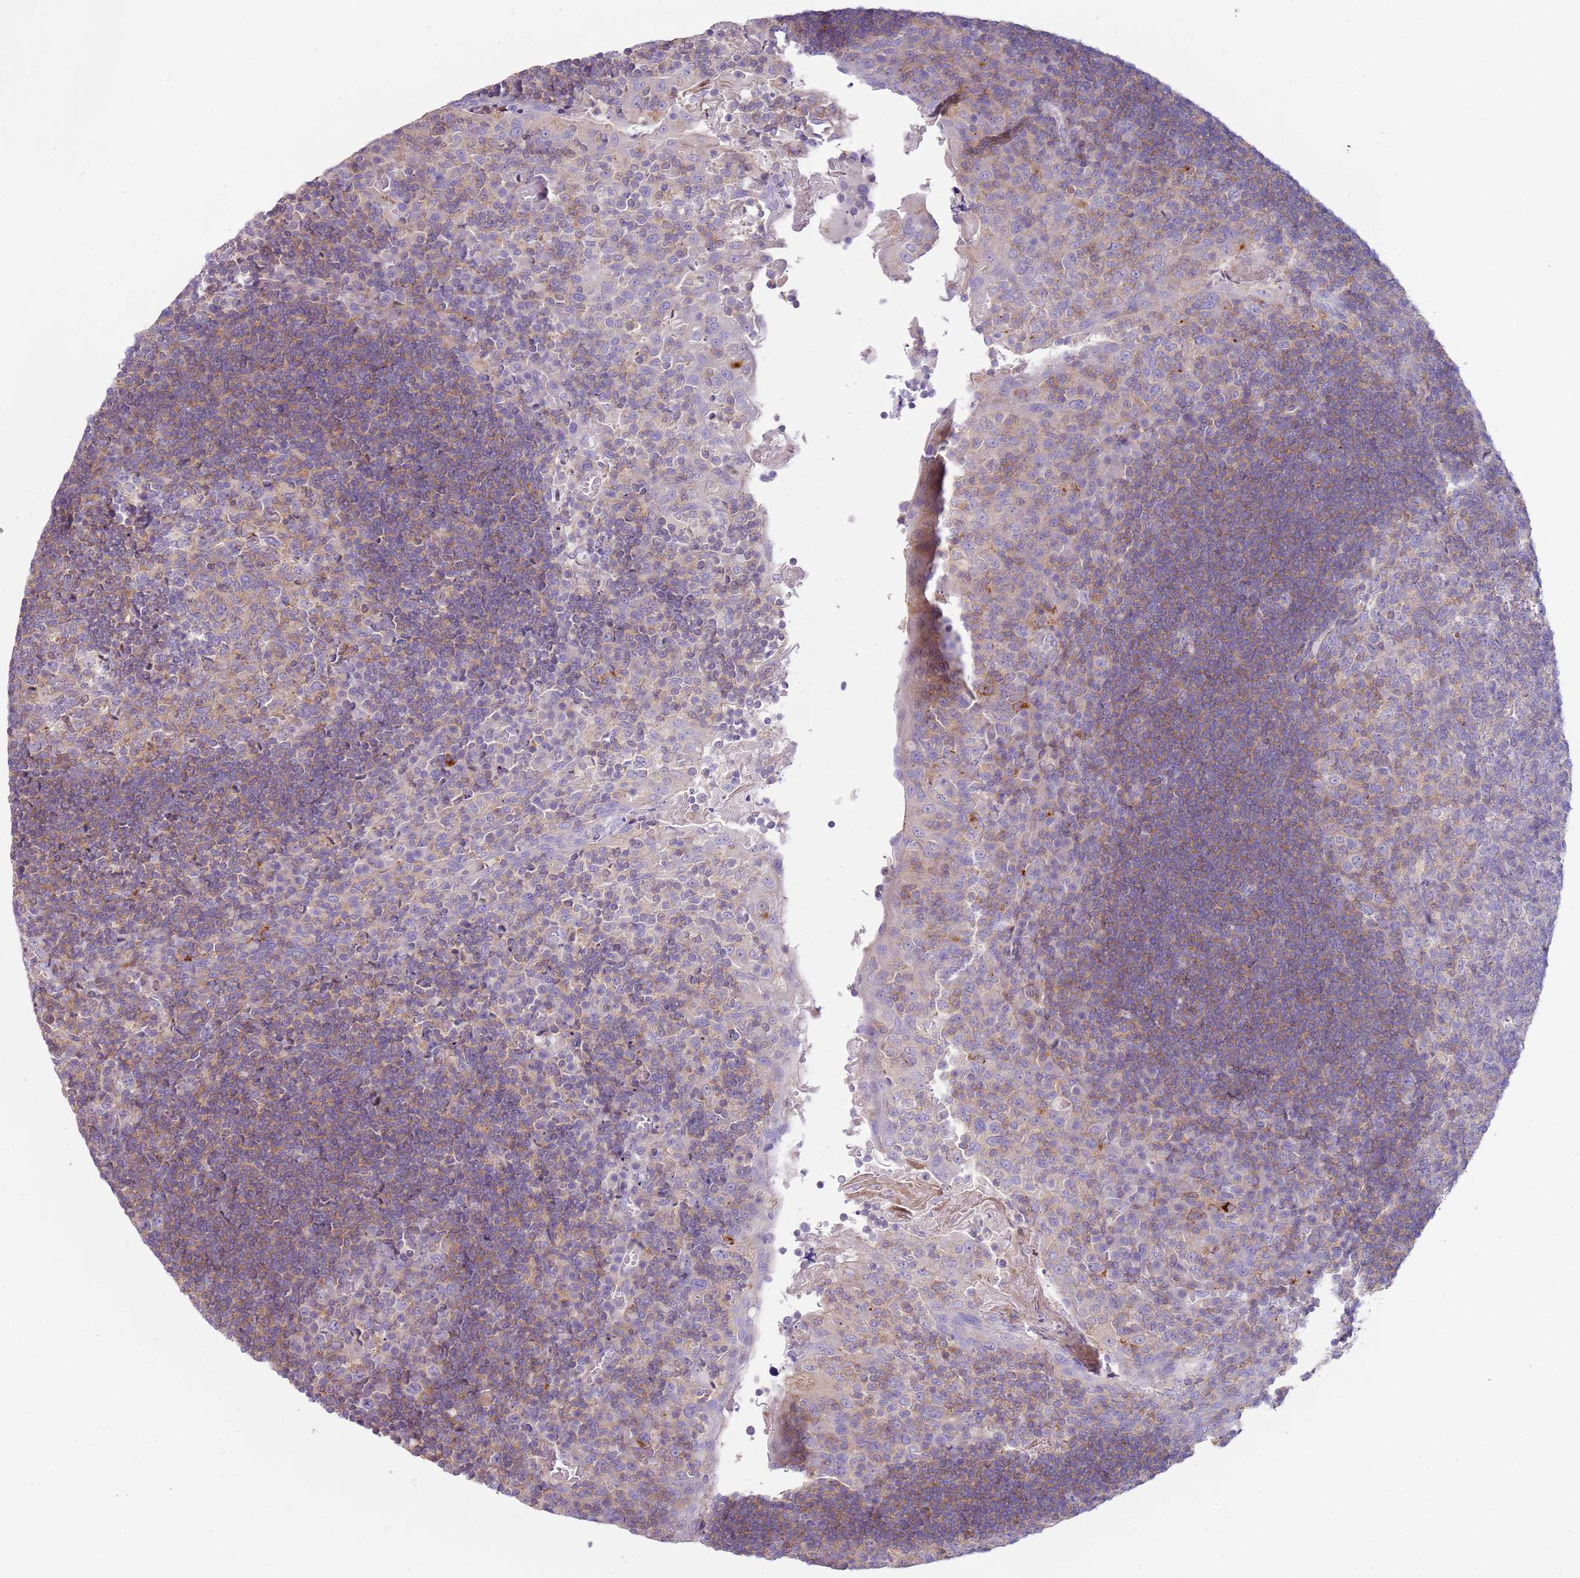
{"staining": {"intensity": "weak", "quantity": "<25%", "location": "cytoplasmic/membranous"}, "tissue": "tonsil", "cell_type": "Germinal center cells", "image_type": "normal", "snomed": [{"axis": "morphology", "description": "Normal tissue, NOS"}, {"axis": "topography", "description": "Tonsil"}], "caption": "IHC photomicrograph of benign tonsil: human tonsil stained with DAB (3,3'-diaminobenzidine) shows no significant protein positivity in germinal center cells.", "gene": "FPR1", "patient": {"sex": "male", "age": 17}}